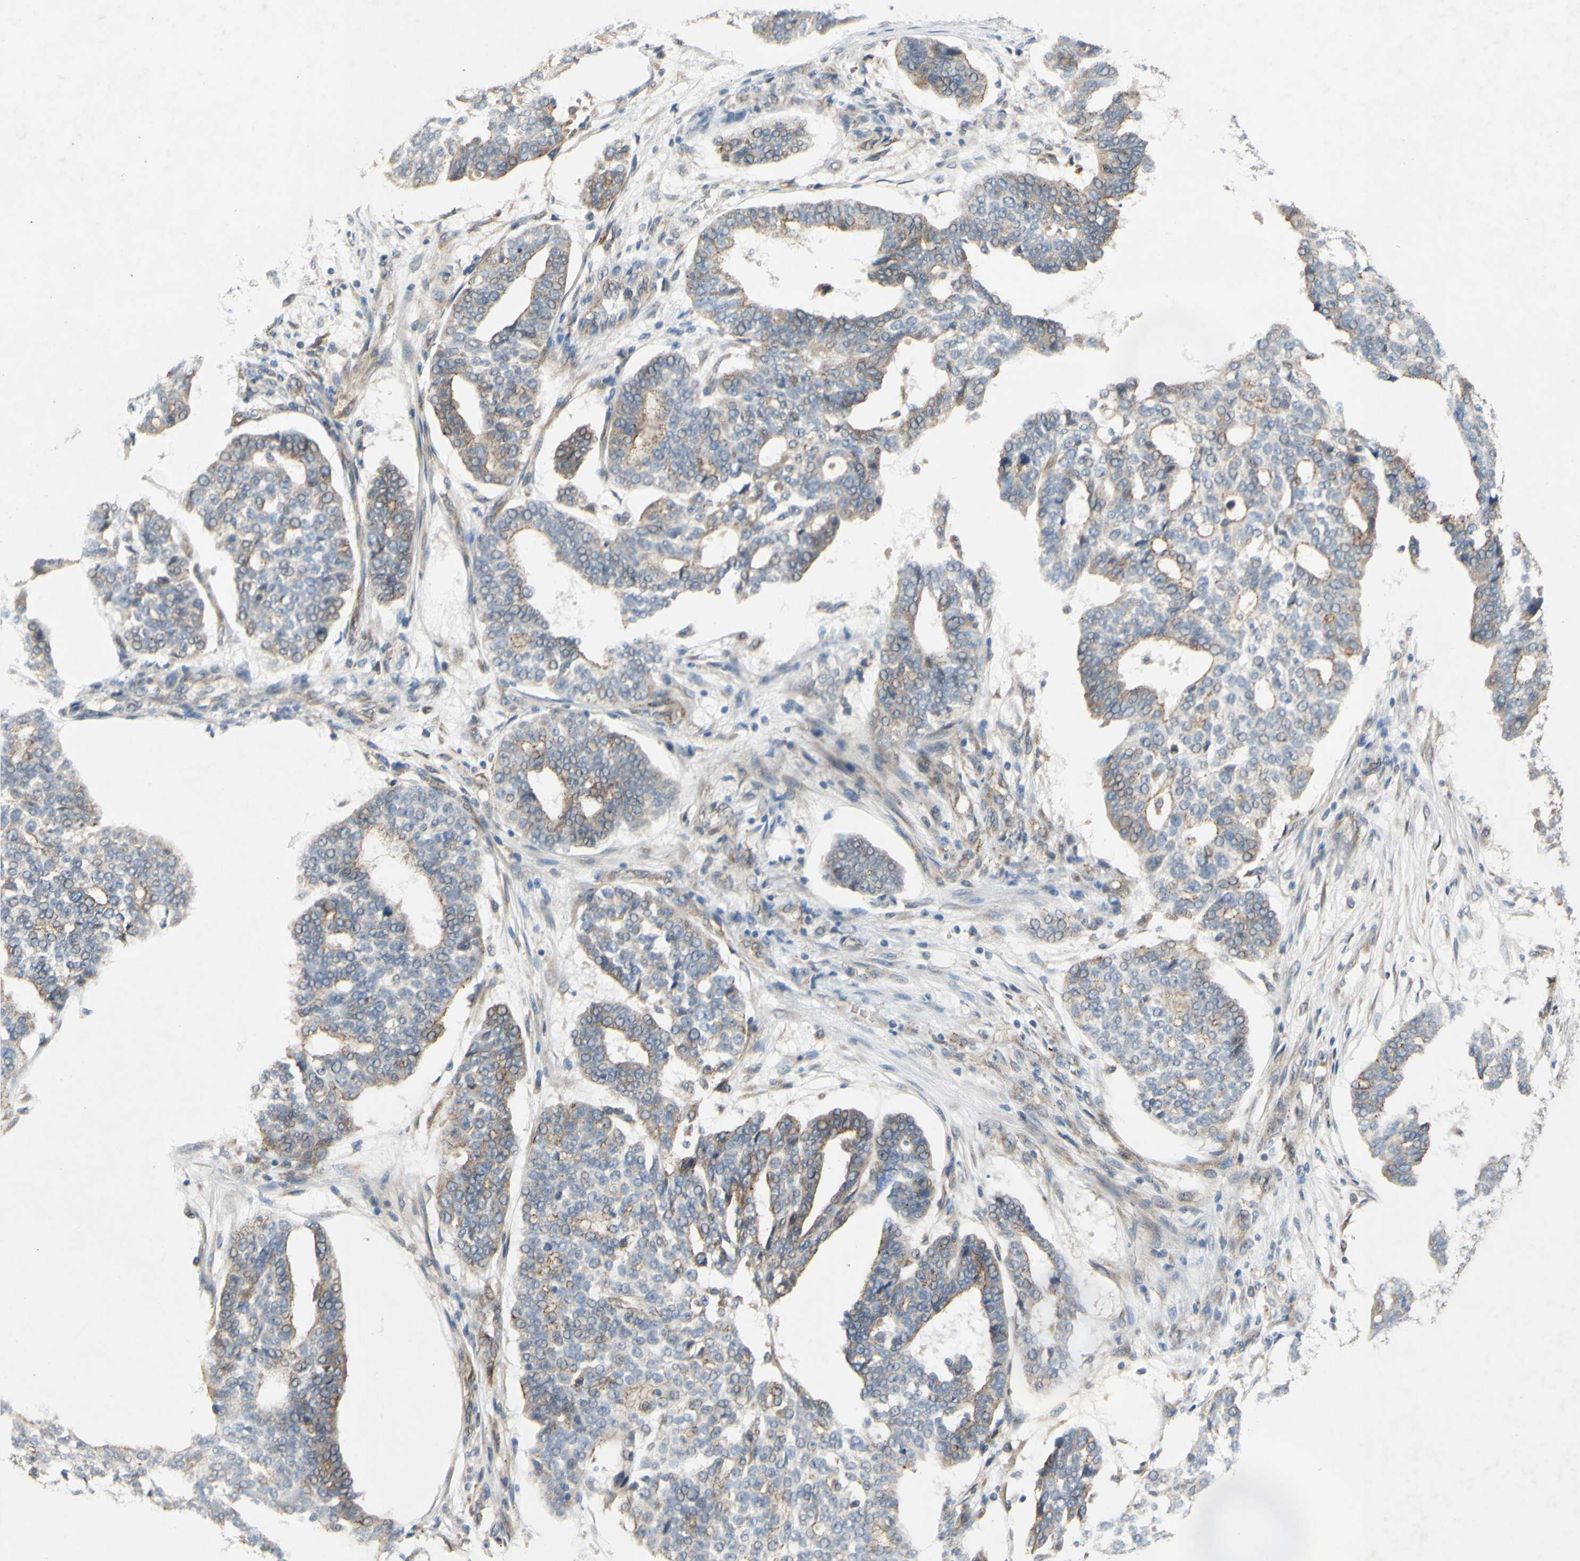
{"staining": {"intensity": "moderate", "quantity": "25%-75%", "location": "cytoplasmic/membranous,nuclear"}, "tissue": "ovarian cancer", "cell_type": "Tumor cells", "image_type": "cancer", "snomed": [{"axis": "morphology", "description": "Cystadenocarcinoma, serous, NOS"}, {"axis": "topography", "description": "Ovary"}], "caption": "A medium amount of moderate cytoplasmic/membranous and nuclear staining is seen in approximately 25%-75% of tumor cells in ovarian serous cystadenocarcinoma tissue.", "gene": "PDGFB", "patient": {"sex": "female", "age": 59}}